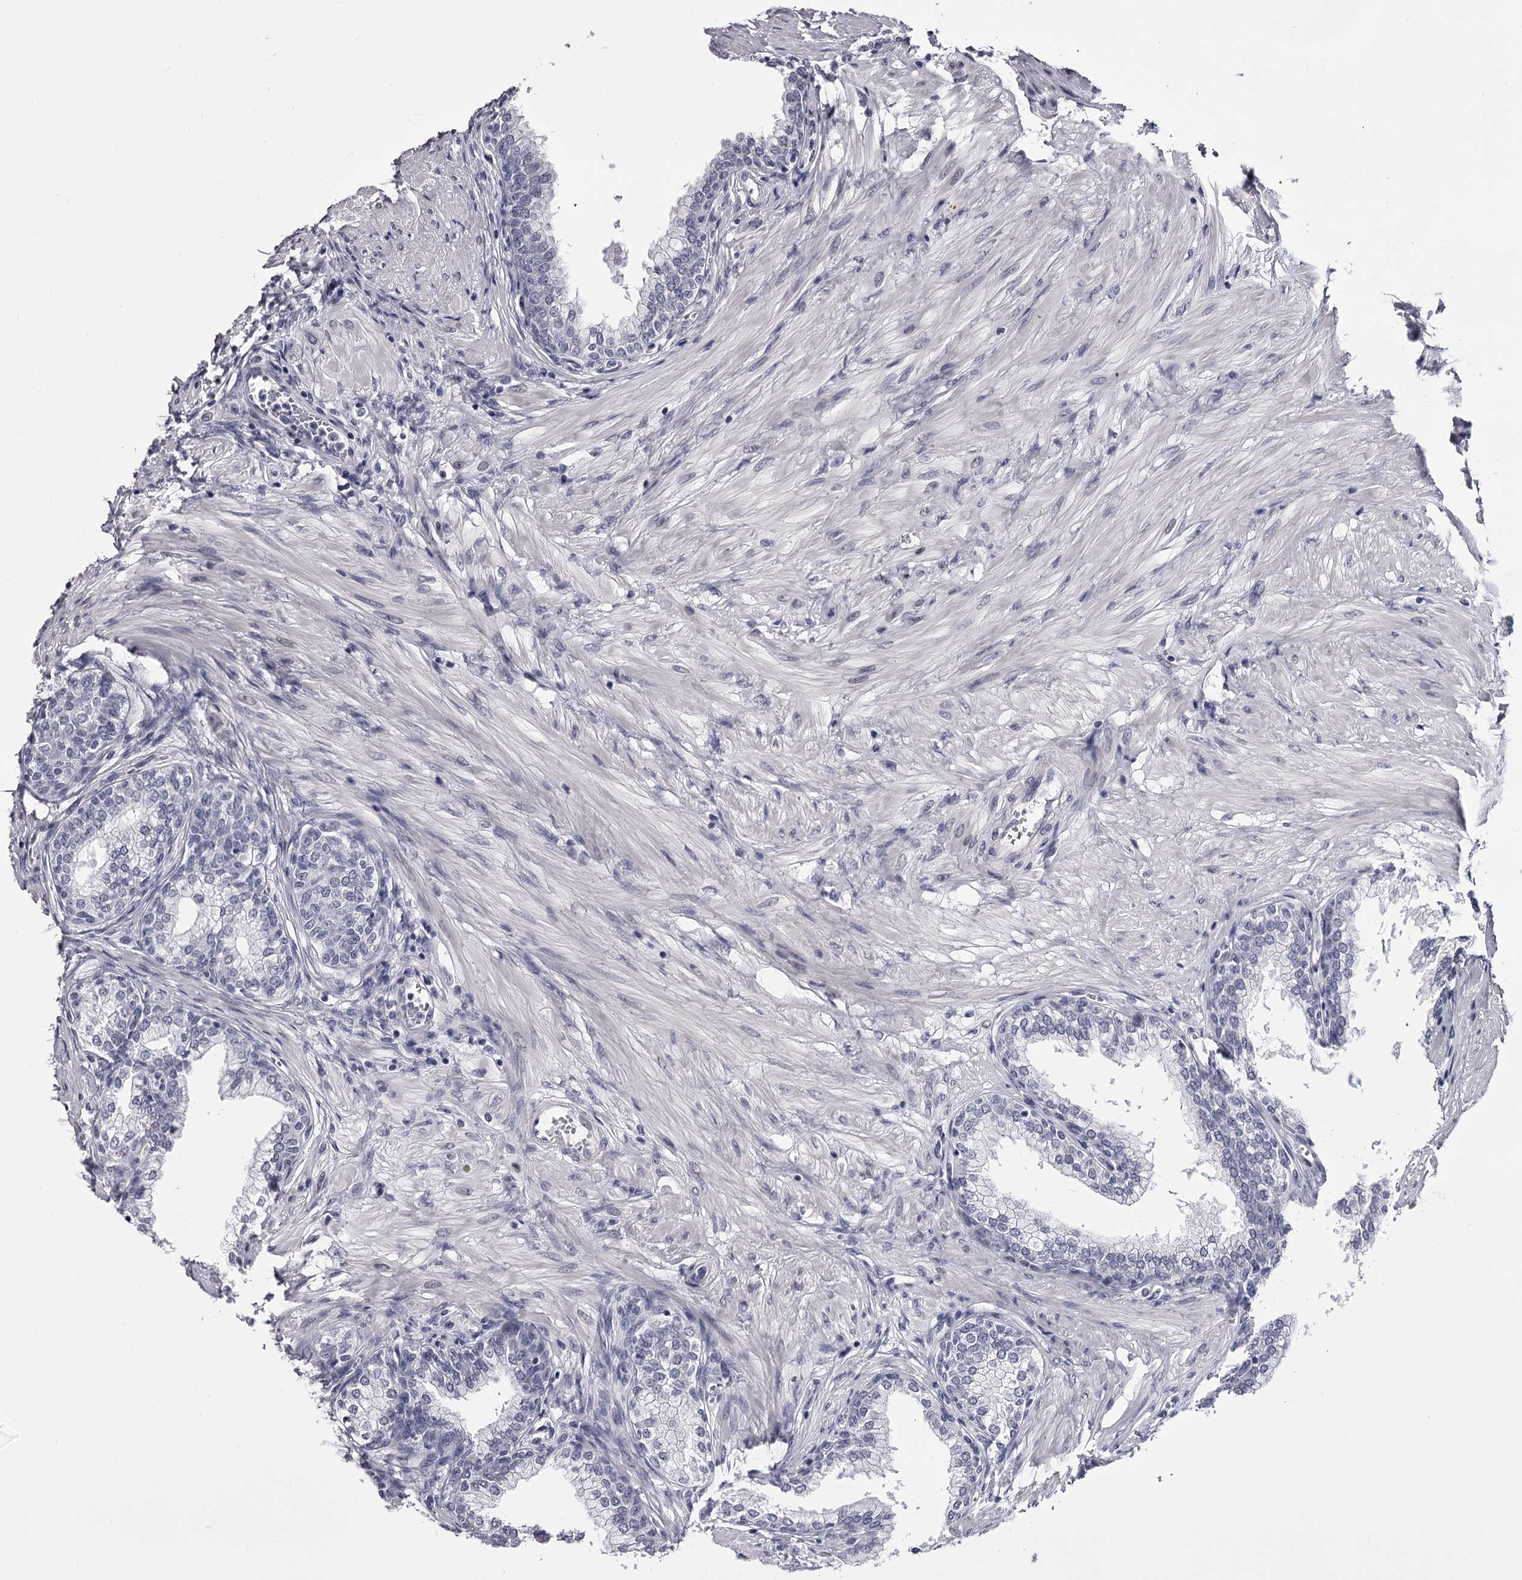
{"staining": {"intensity": "negative", "quantity": "none", "location": "none"}, "tissue": "prostate", "cell_type": "Glandular cells", "image_type": "normal", "snomed": [{"axis": "morphology", "description": "Normal tissue, NOS"}, {"axis": "morphology", "description": "Urothelial carcinoma, Low grade"}, {"axis": "topography", "description": "Urinary bladder"}, {"axis": "topography", "description": "Prostate"}], "caption": "The micrograph demonstrates no significant expression in glandular cells of prostate.", "gene": "OVOL2", "patient": {"sex": "male", "age": 60}}